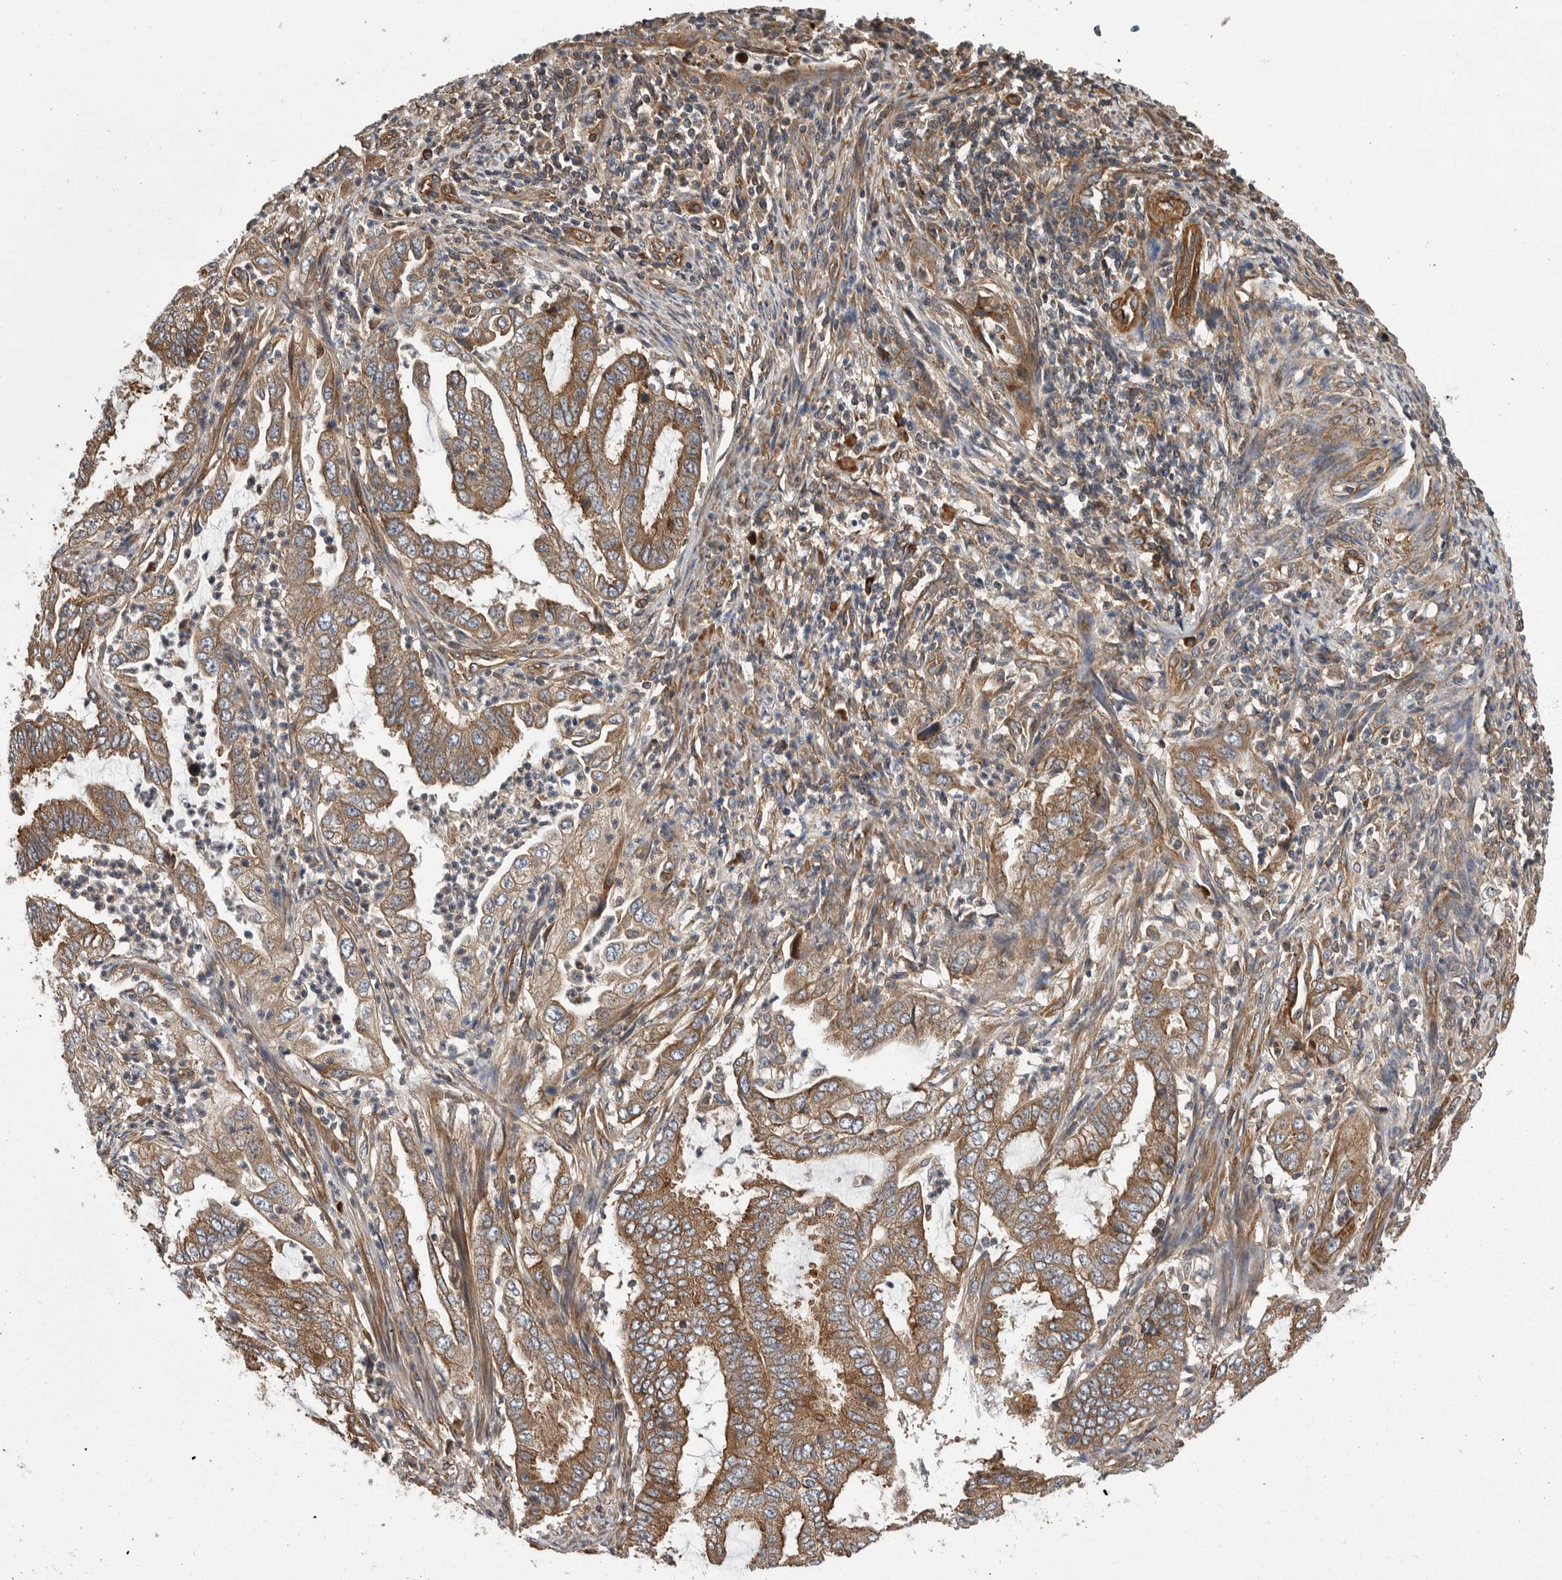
{"staining": {"intensity": "moderate", "quantity": ">75%", "location": "cytoplasmic/membranous"}, "tissue": "endometrial cancer", "cell_type": "Tumor cells", "image_type": "cancer", "snomed": [{"axis": "morphology", "description": "Adenocarcinoma, NOS"}, {"axis": "topography", "description": "Endometrium"}], "caption": "Brown immunohistochemical staining in endometrial cancer exhibits moderate cytoplasmic/membranous expression in approximately >75% of tumor cells.", "gene": "OXR1", "patient": {"sex": "female", "age": 51}}